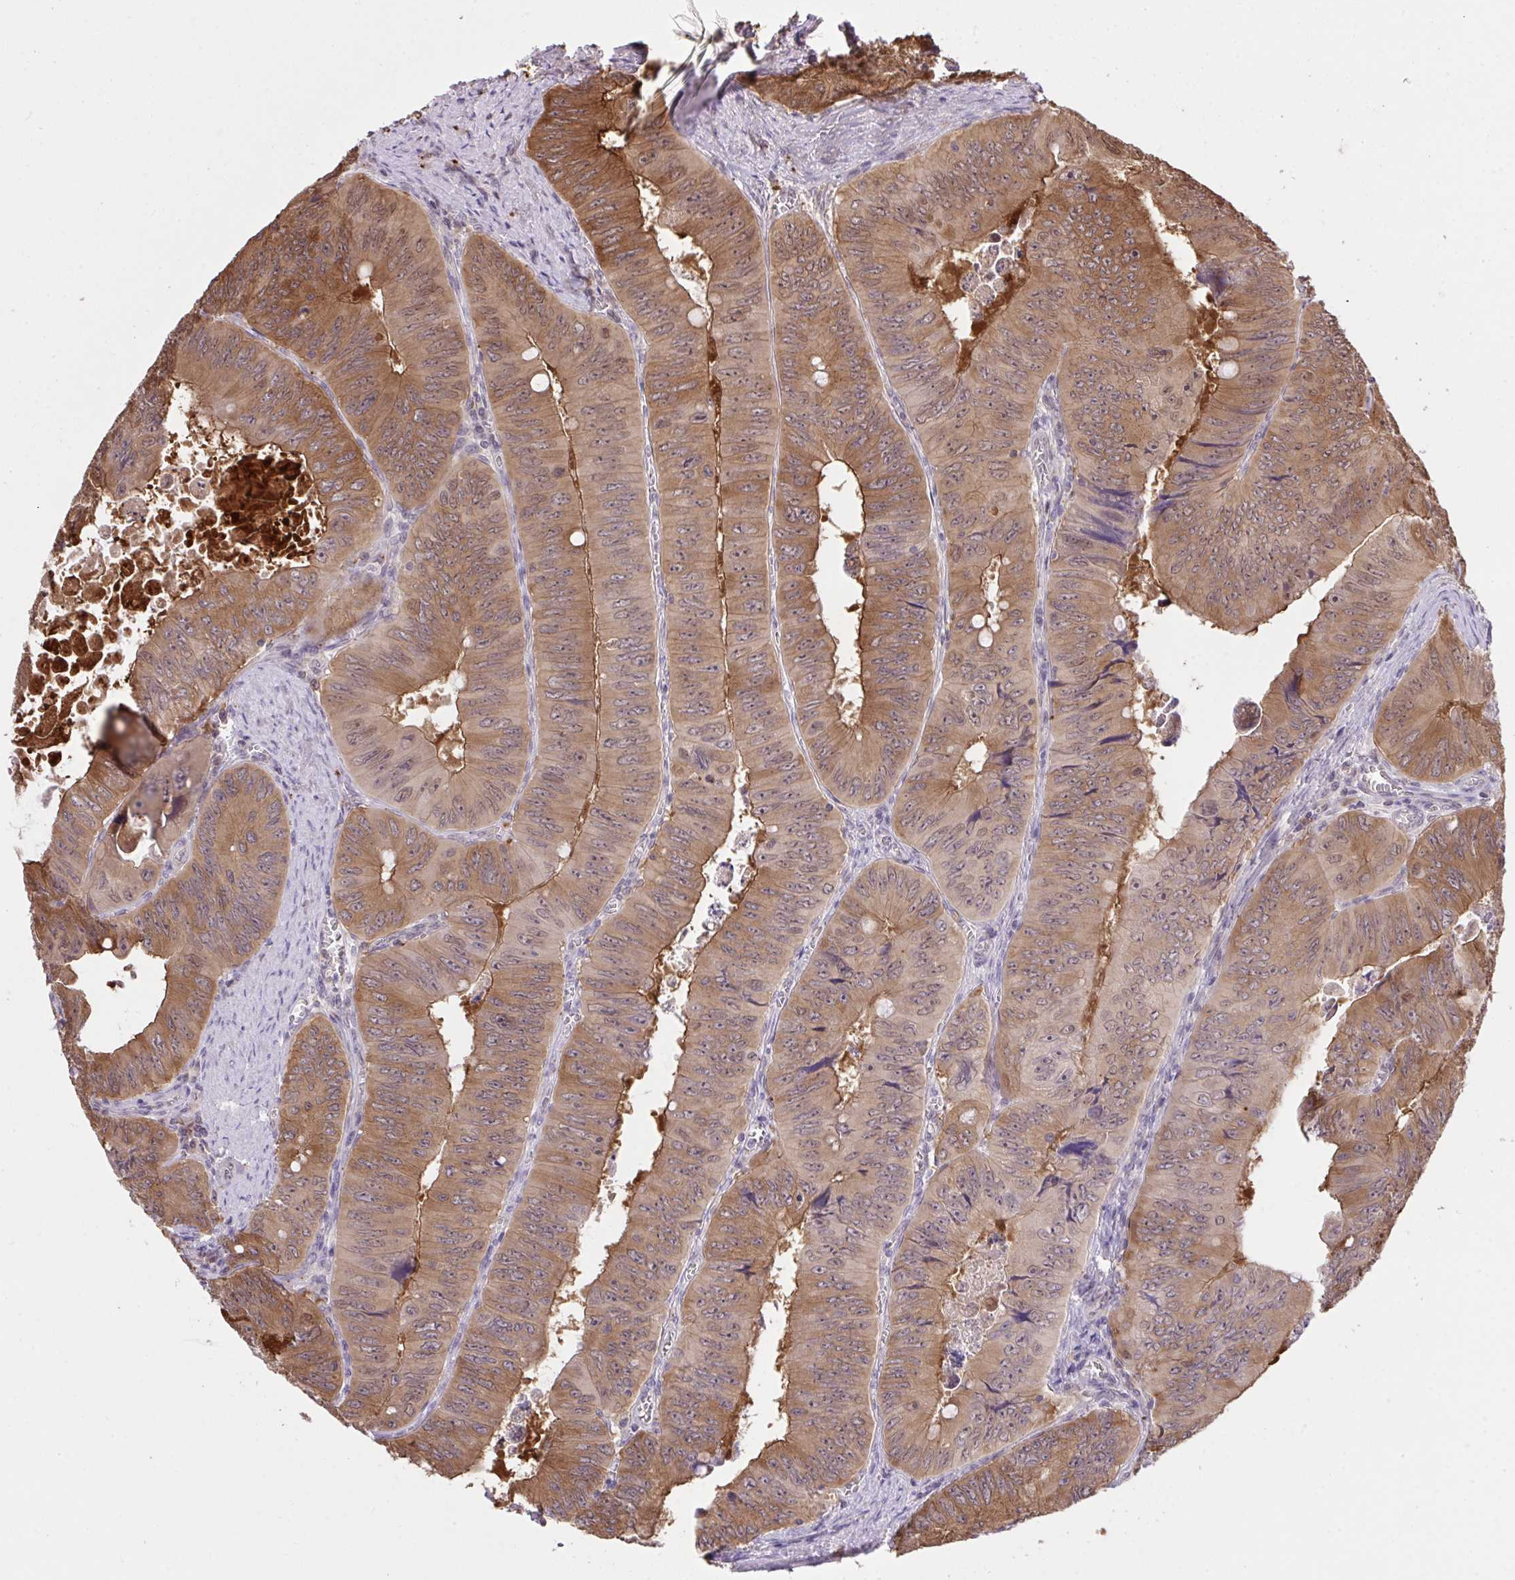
{"staining": {"intensity": "strong", "quantity": ">75%", "location": "cytoplasmic/membranous"}, "tissue": "colorectal cancer", "cell_type": "Tumor cells", "image_type": "cancer", "snomed": [{"axis": "morphology", "description": "Adenocarcinoma, NOS"}, {"axis": "topography", "description": "Colon"}], "caption": "Protein staining of adenocarcinoma (colorectal) tissue demonstrates strong cytoplasmic/membranous expression in approximately >75% of tumor cells. (DAB (3,3'-diaminobenzidine) = brown stain, brightfield microscopy at high magnification).", "gene": "C12orf57", "patient": {"sex": "female", "age": 84}}